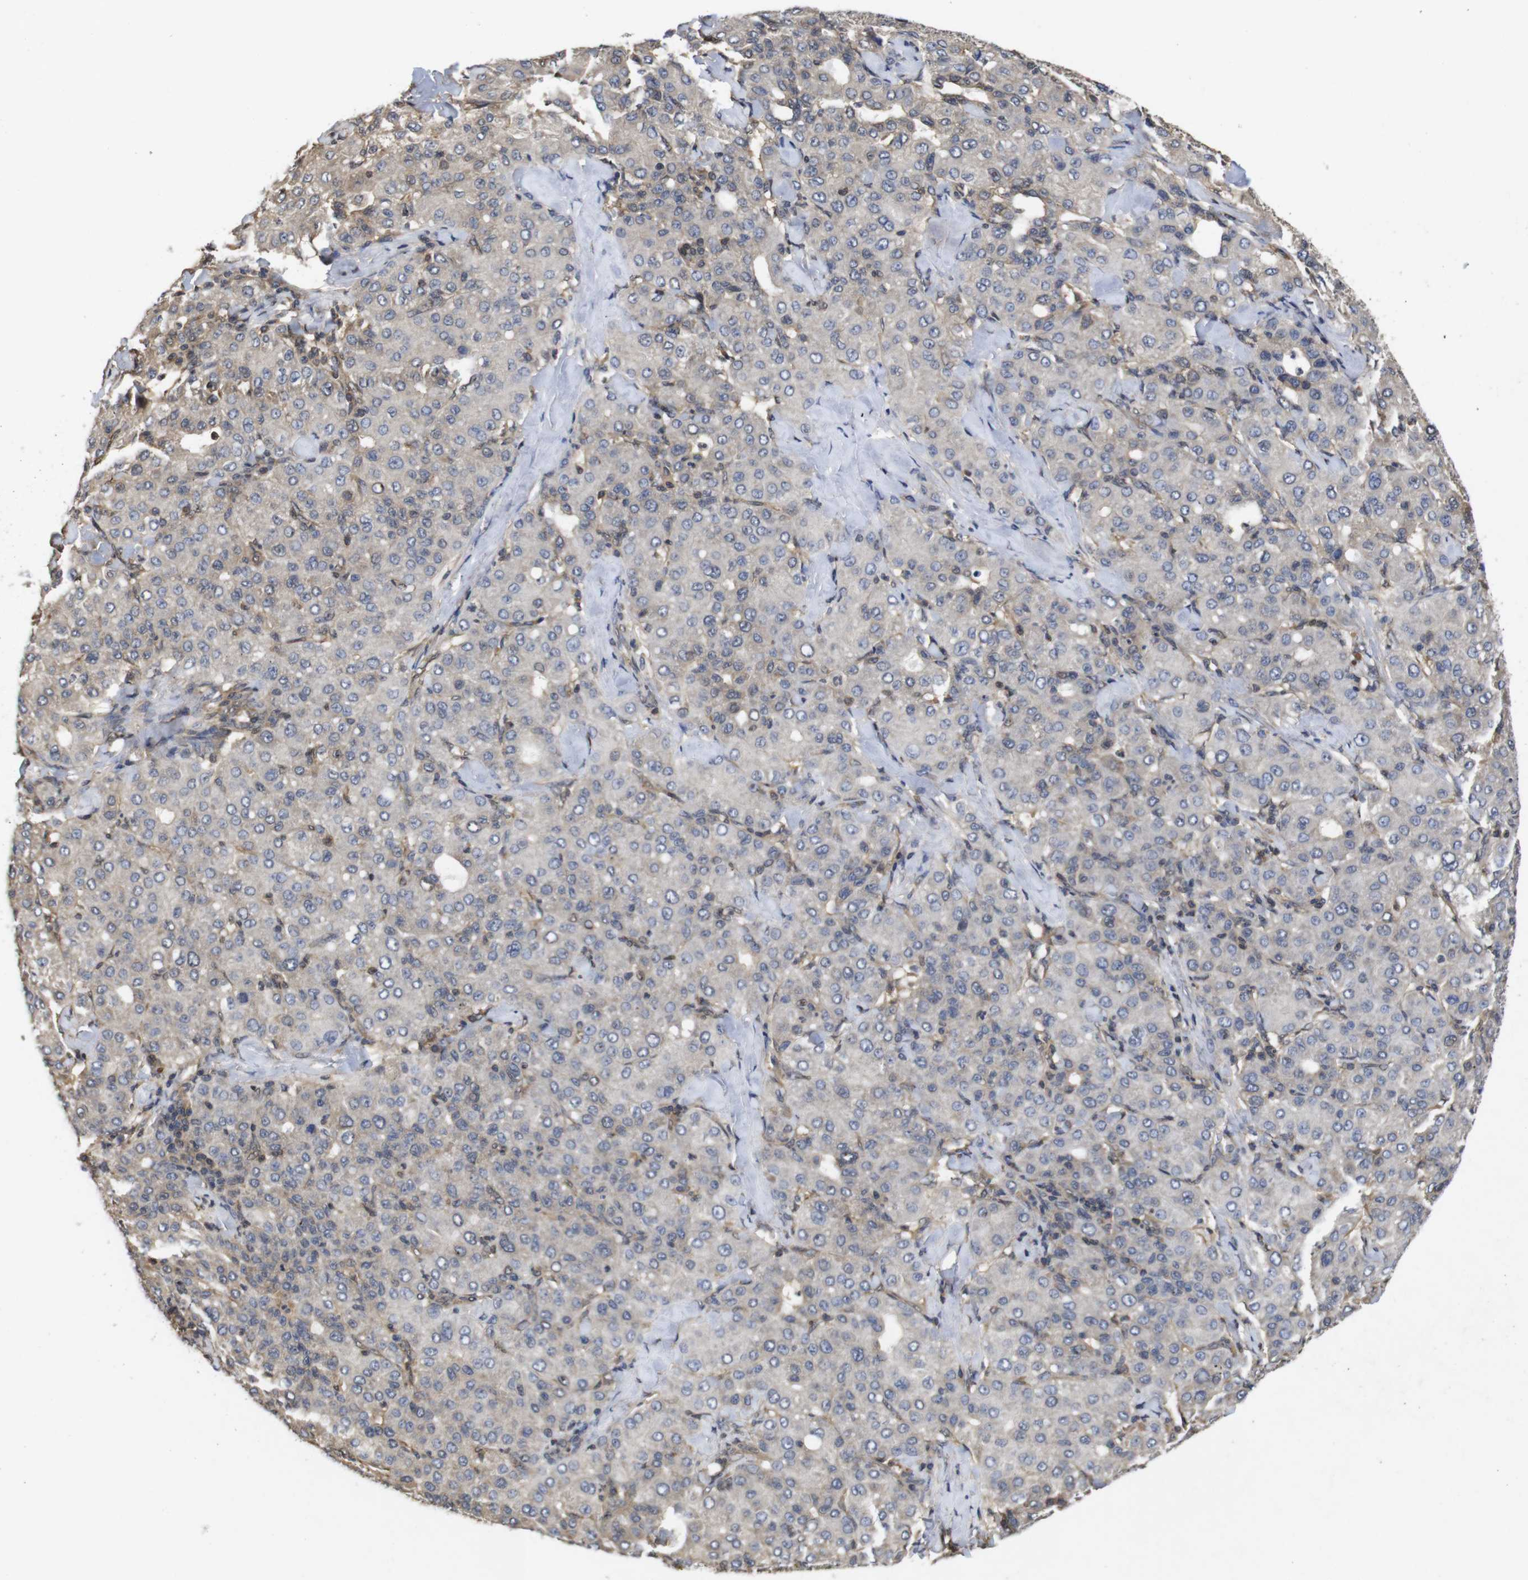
{"staining": {"intensity": "weak", "quantity": "25%-75%", "location": "cytoplasmic/membranous"}, "tissue": "liver cancer", "cell_type": "Tumor cells", "image_type": "cancer", "snomed": [{"axis": "morphology", "description": "Carcinoma, Hepatocellular, NOS"}, {"axis": "topography", "description": "Liver"}], "caption": "High-magnification brightfield microscopy of hepatocellular carcinoma (liver) stained with DAB (brown) and counterstained with hematoxylin (blue). tumor cells exhibit weak cytoplasmic/membranous positivity is present in approximately25%-75% of cells. (DAB IHC, brown staining for protein, blue staining for nuclei).", "gene": "SUMO3", "patient": {"sex": "male", "age": 65}}